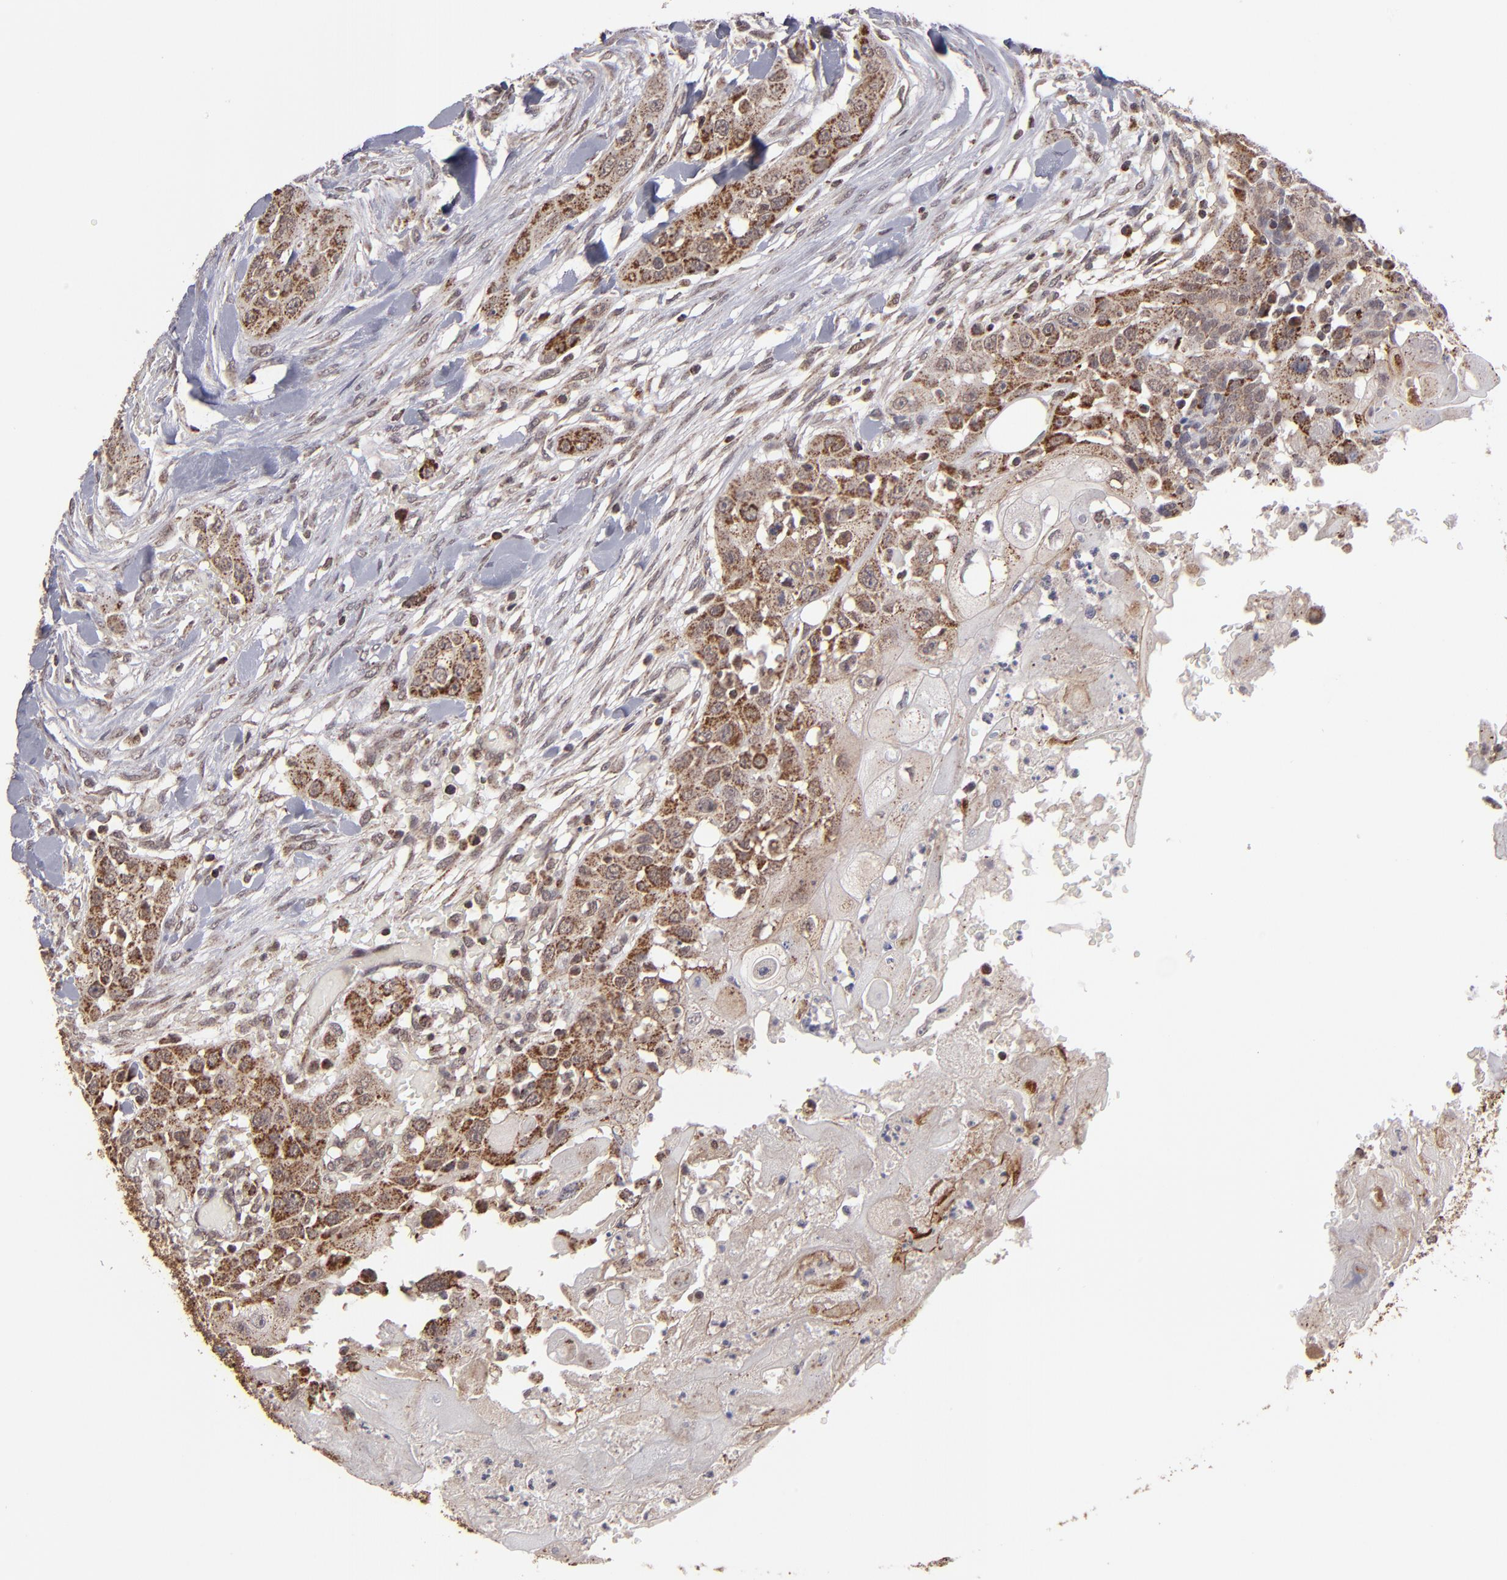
{"staining": {"intensity": "moderate", "quantity": "25%-75%", "location": "cytoplasmic/membranous"}, "tissue": "head and neck cancer", "cell_type": "Tumor cells", "image_type": "cancer", "snomed": [{"axis": "morphology", "description": "Neoplasm, malignant, NOS"}, {"axis": "topography", "description": "Salivary gland"}, {"axis": "topography", "description": "Head-Neck"}], "caption": "About 25%-75% of tumor cells in human malignant neoplasm (head and neck) show moderate cytoplasmic/membranous protein staining as visualized by brown immunohistochemical staining.", "gene": "SLC15A1", "patient": {"sex": "male", "age": 43}}